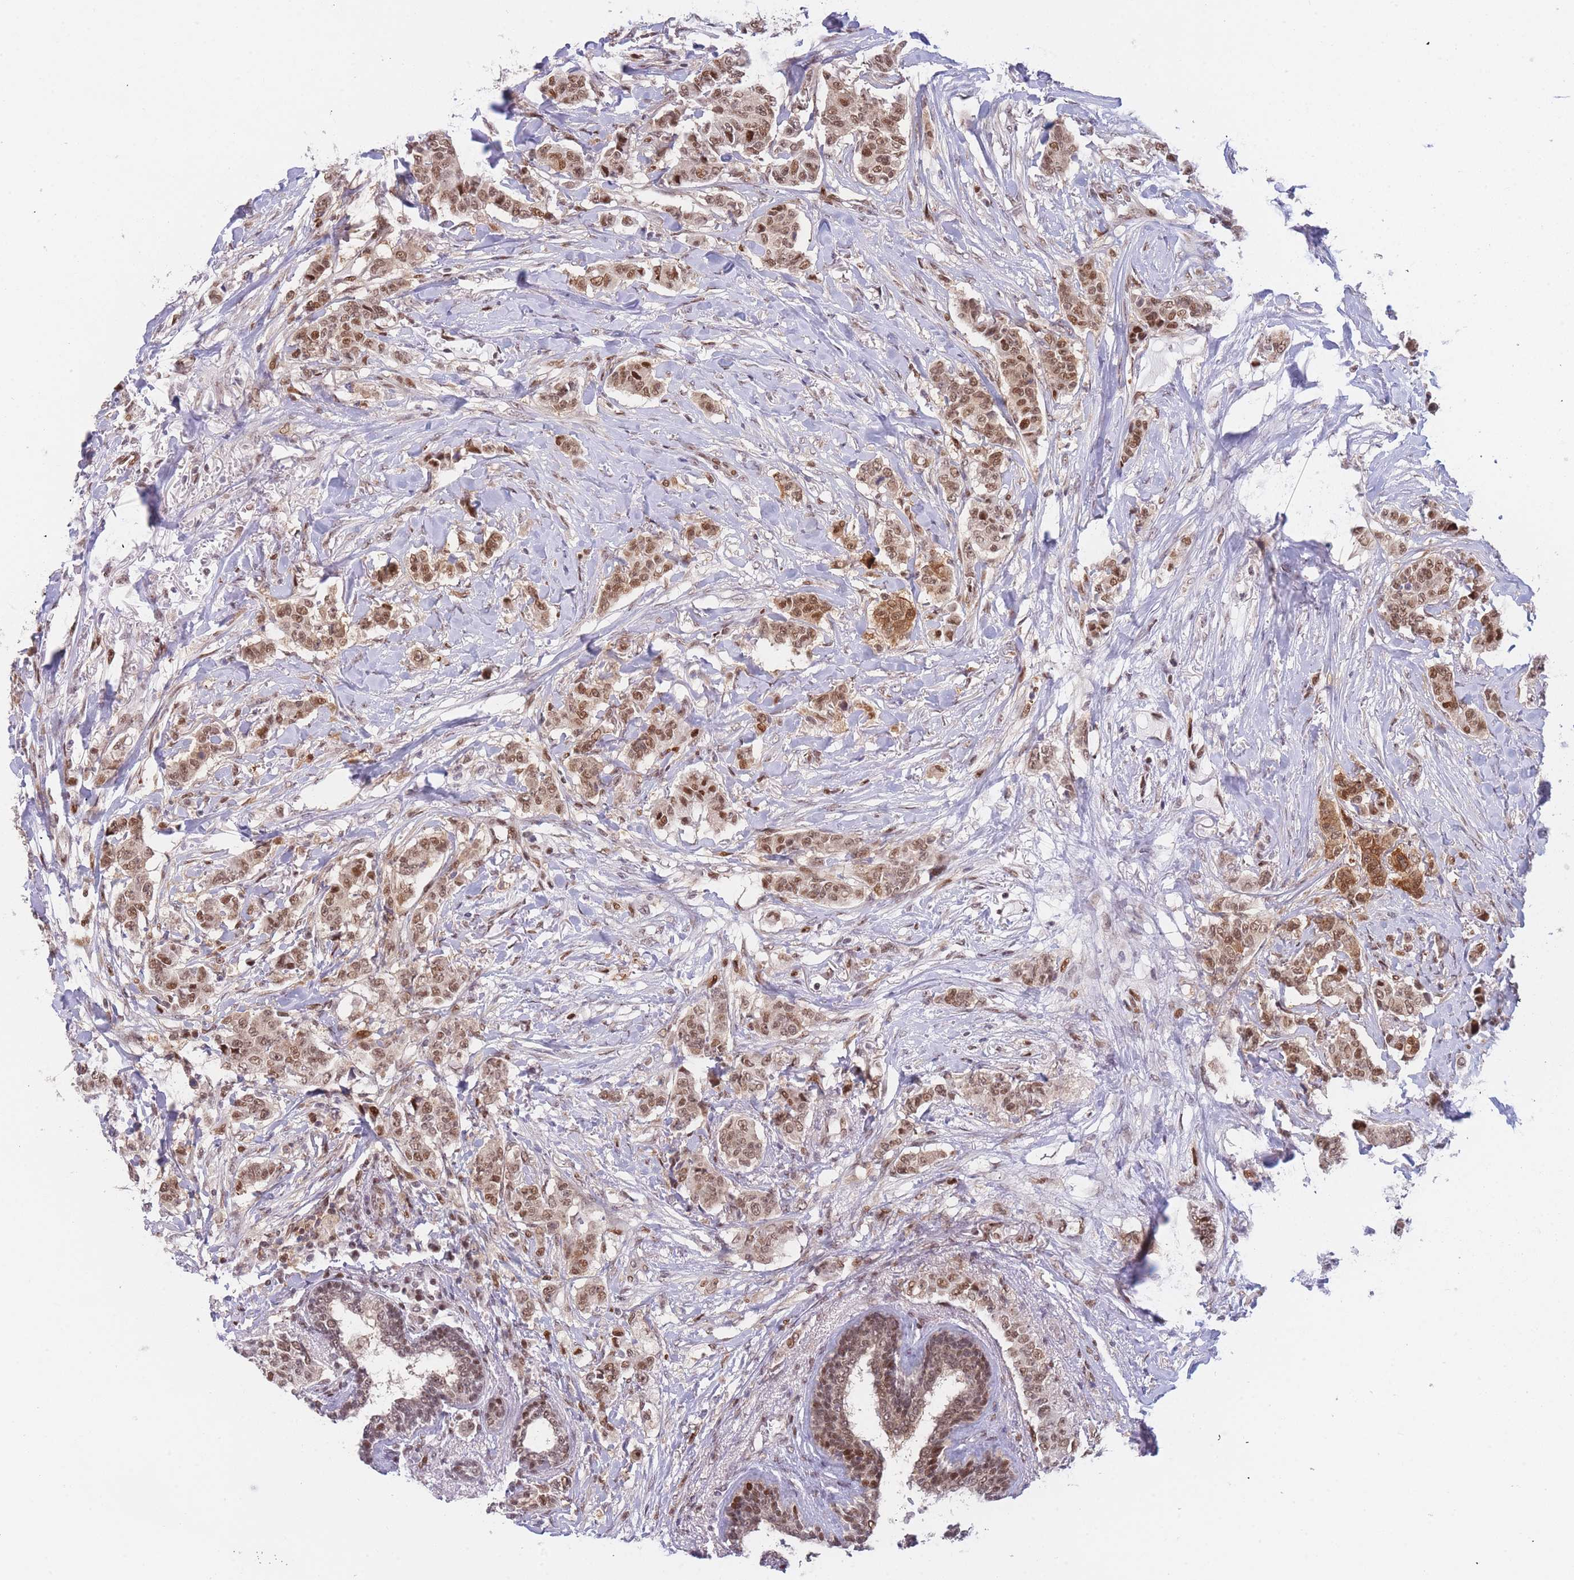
{"staining": {"intensity": "moderate", "quantity": ">75%", "location": "nuclear"}, "tissue": "breast cancer", "cell_type": "Tumor cells", "image_type": "cancer", "snomed": [{"axis": "morphology", "description": "Duct carcinoma"}, {"axis": "topography", "description": "Breast"}], "caption": "Breast intraductal carcinoma tissue displays moderate nuclear expression in about >75% of tumor cells, visualized by immunohistochemistry.", "gene": "DEAF1", "patient": {"sex": "female", "age": 40}}